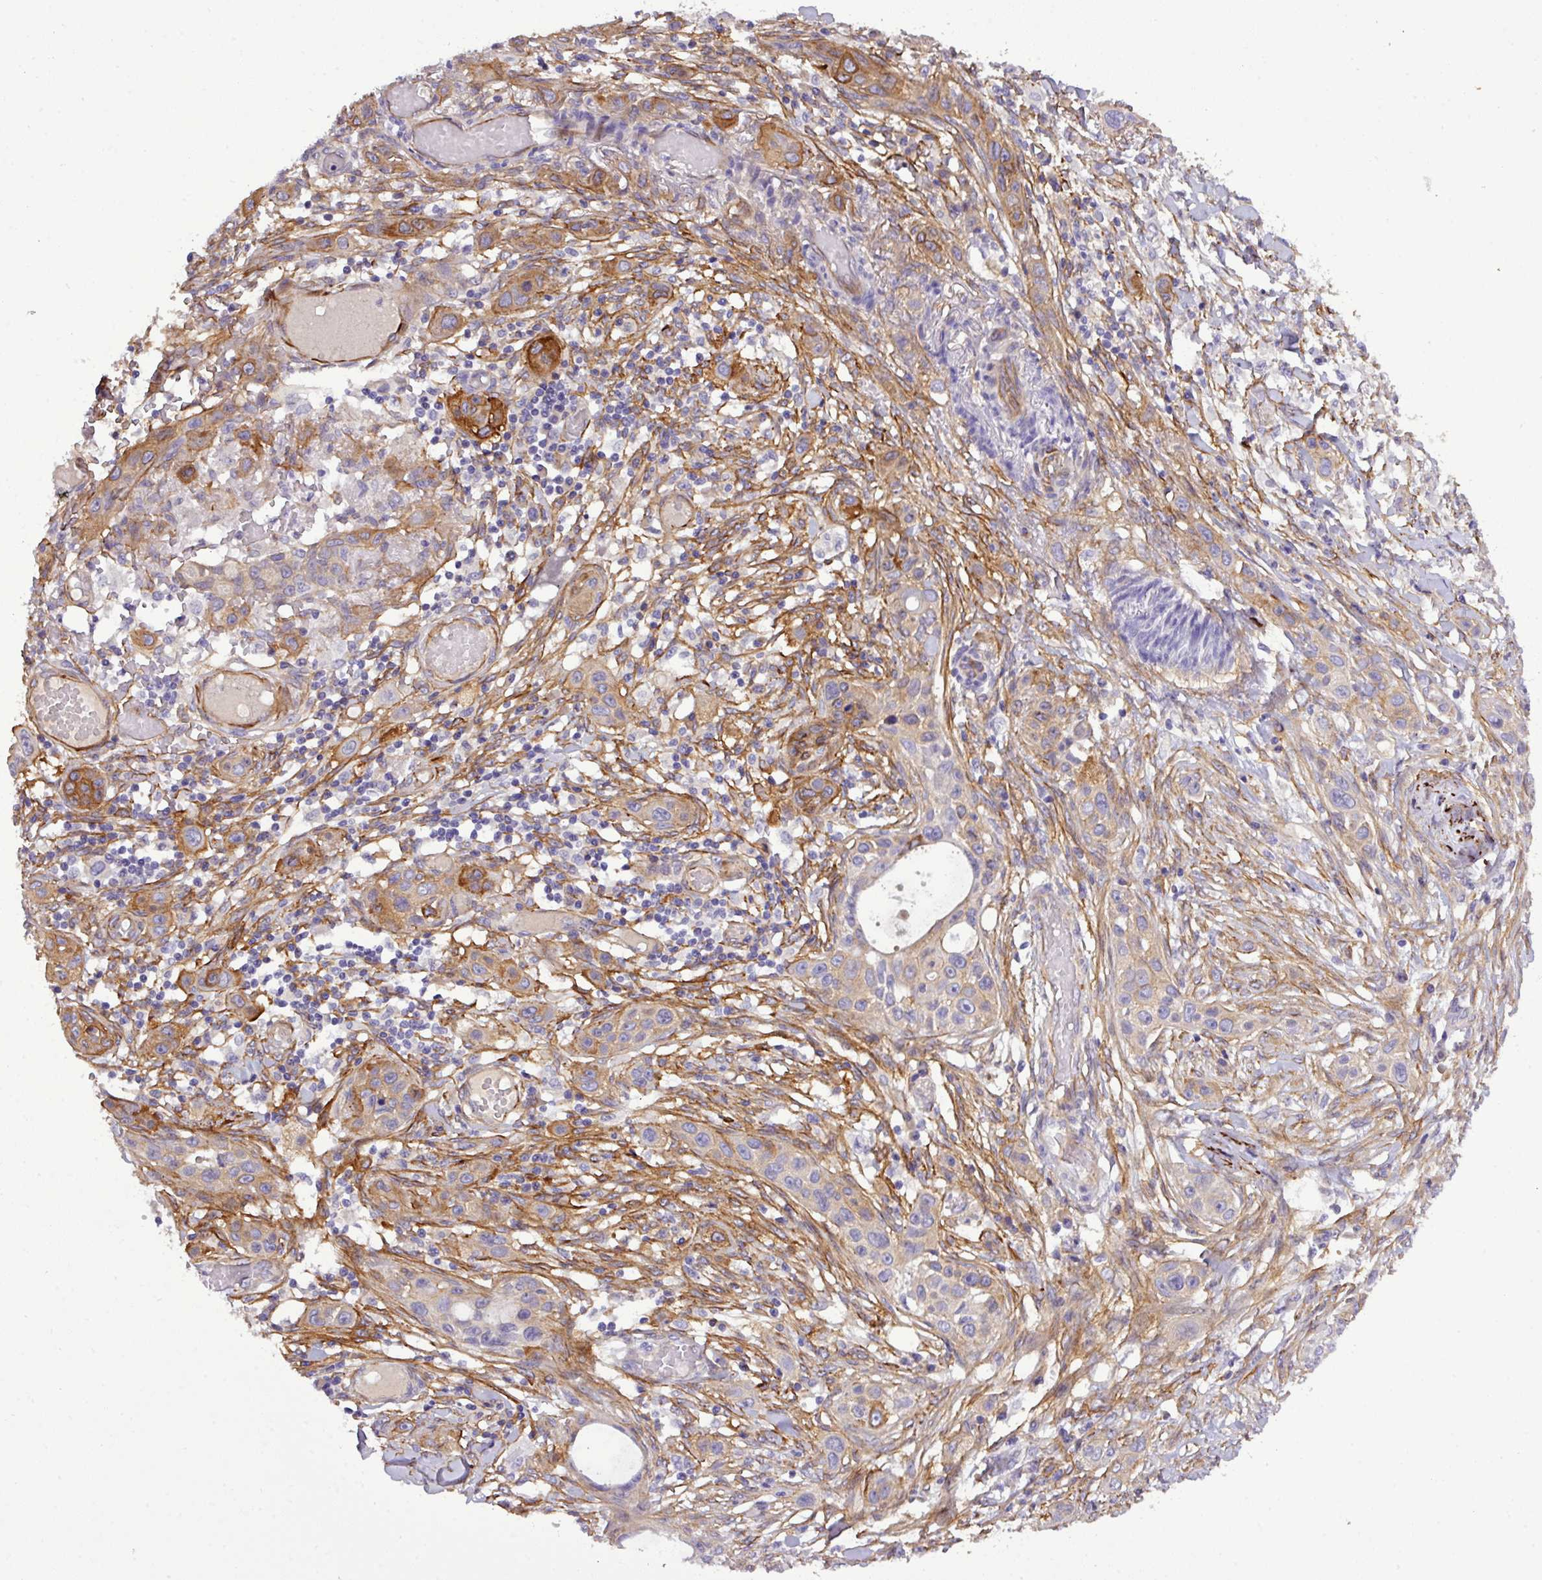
{"staining": {"intensity": "strong", "quantity": "<25%", "location": "cytoplasmic/membranous"}, "tissue": "skin cancer", "cell_type": "Tumor cells", "image_type": "cancer", "snomed": [{"axis": "morphology", "description": "Squamous cell carcinoma, NOS"}, {"axis": "topography", "description": "Skin"}], "caption": "Immunohistochemistry image of human skin cancer (squamous cell carcinoma) stained for a protein (brown), which reveals medium levels of strong cytoplasmic/membranous expression in about <25% of tumor cells.", "gene": "PARD6A", "patient": {"sex": "female", "age": 69}}